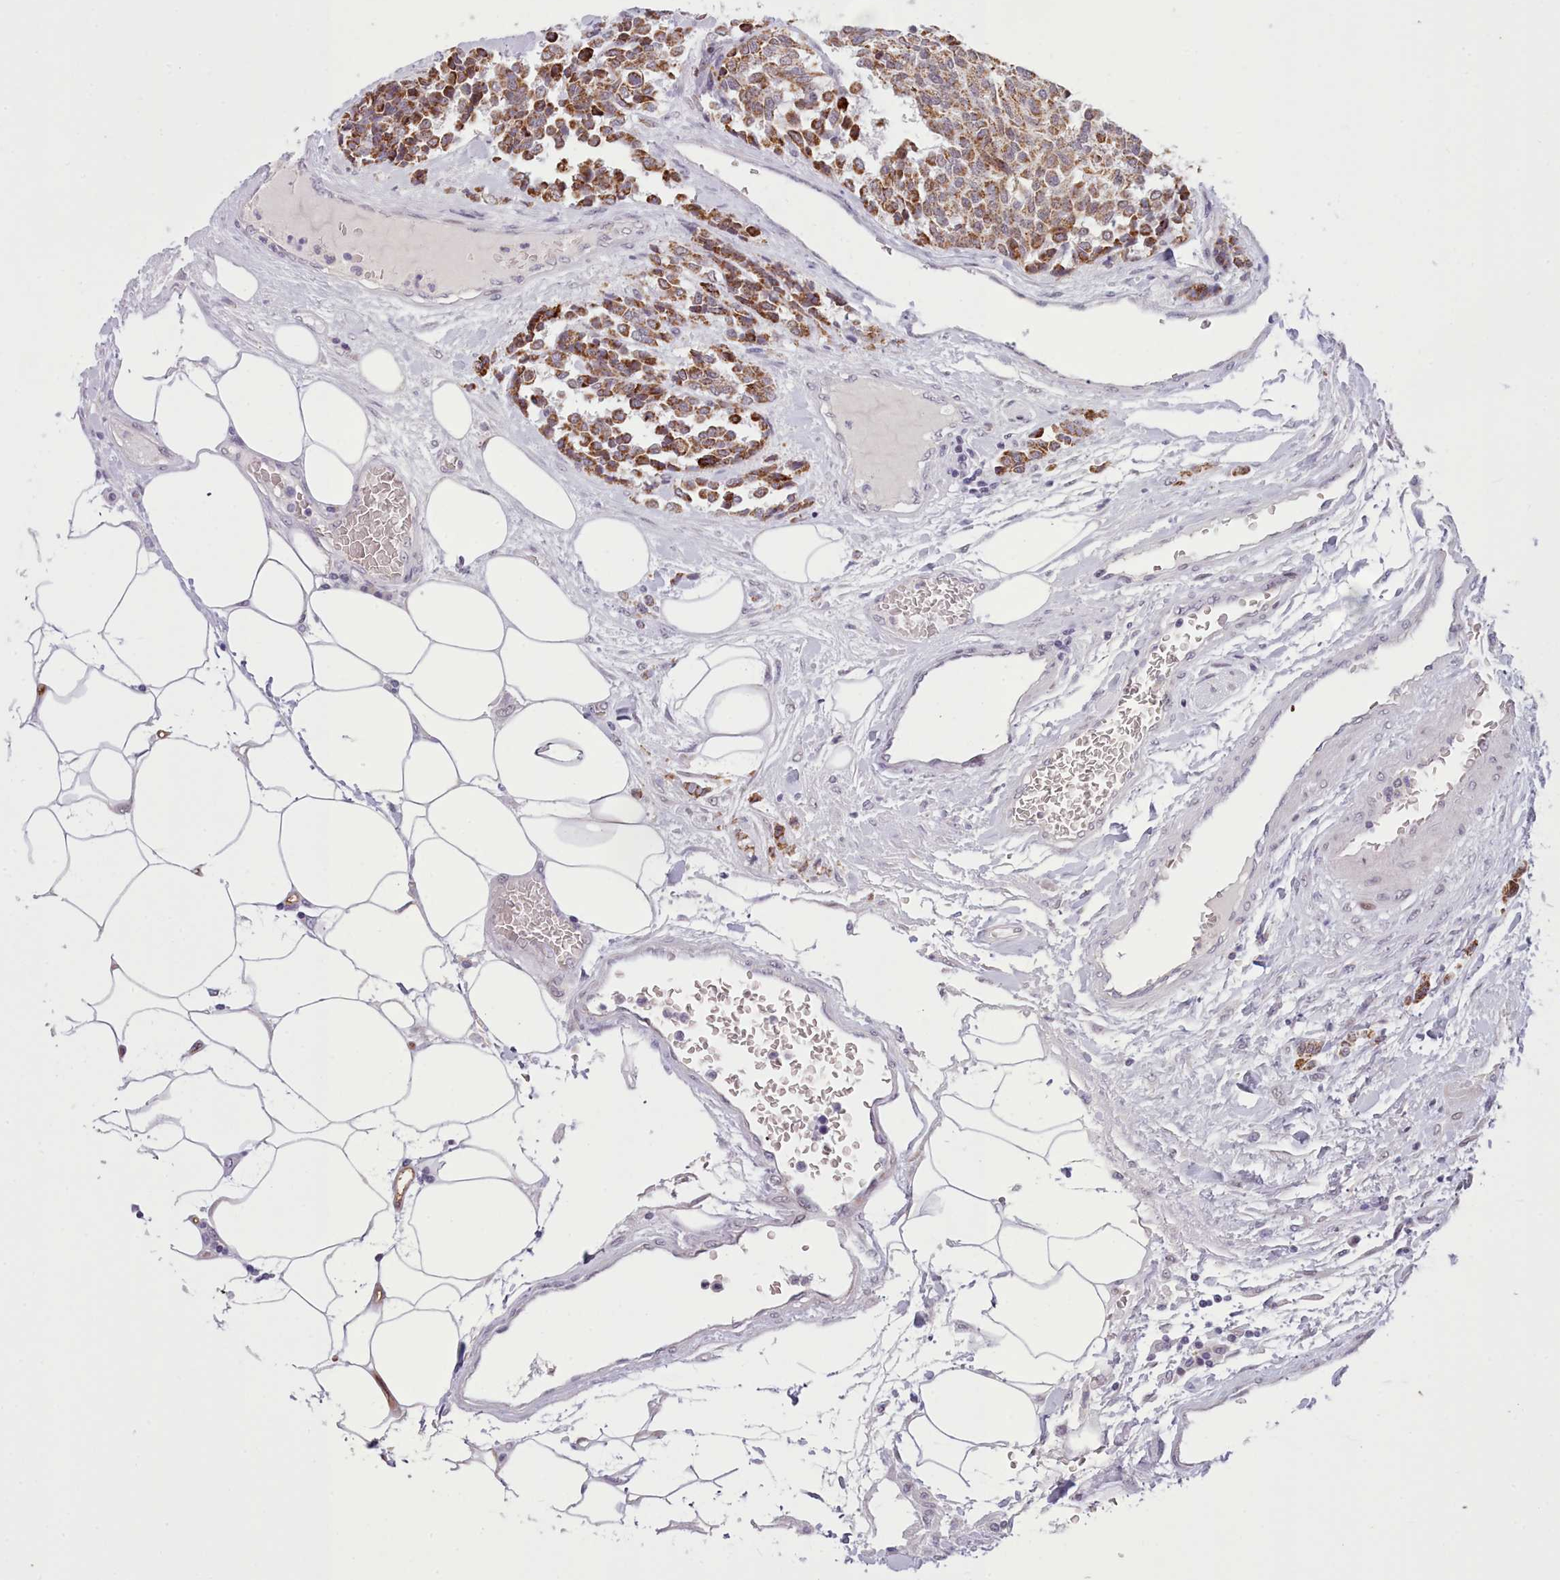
{"staining": {"intensity": "strong", "quantity": ">75%", "location": "cytoplasmic/membranous"}, "tissue": "carcinoid", "cell_type": "Tumor cells", "image_type": "cancer", "snomed": [{"axis": "morphology", "description": "Carcinoid, malignant, NOS"}, {"axis": "topography", "description": "Pancreas"}], "caption": "Immunohistochemical staining of human carcinoid displays strong cytoplasmic/membranous protein positivity in about >75% of tumor cells.", "gene": "RFX1", "patient": {"sex": "female", "age": 54}}